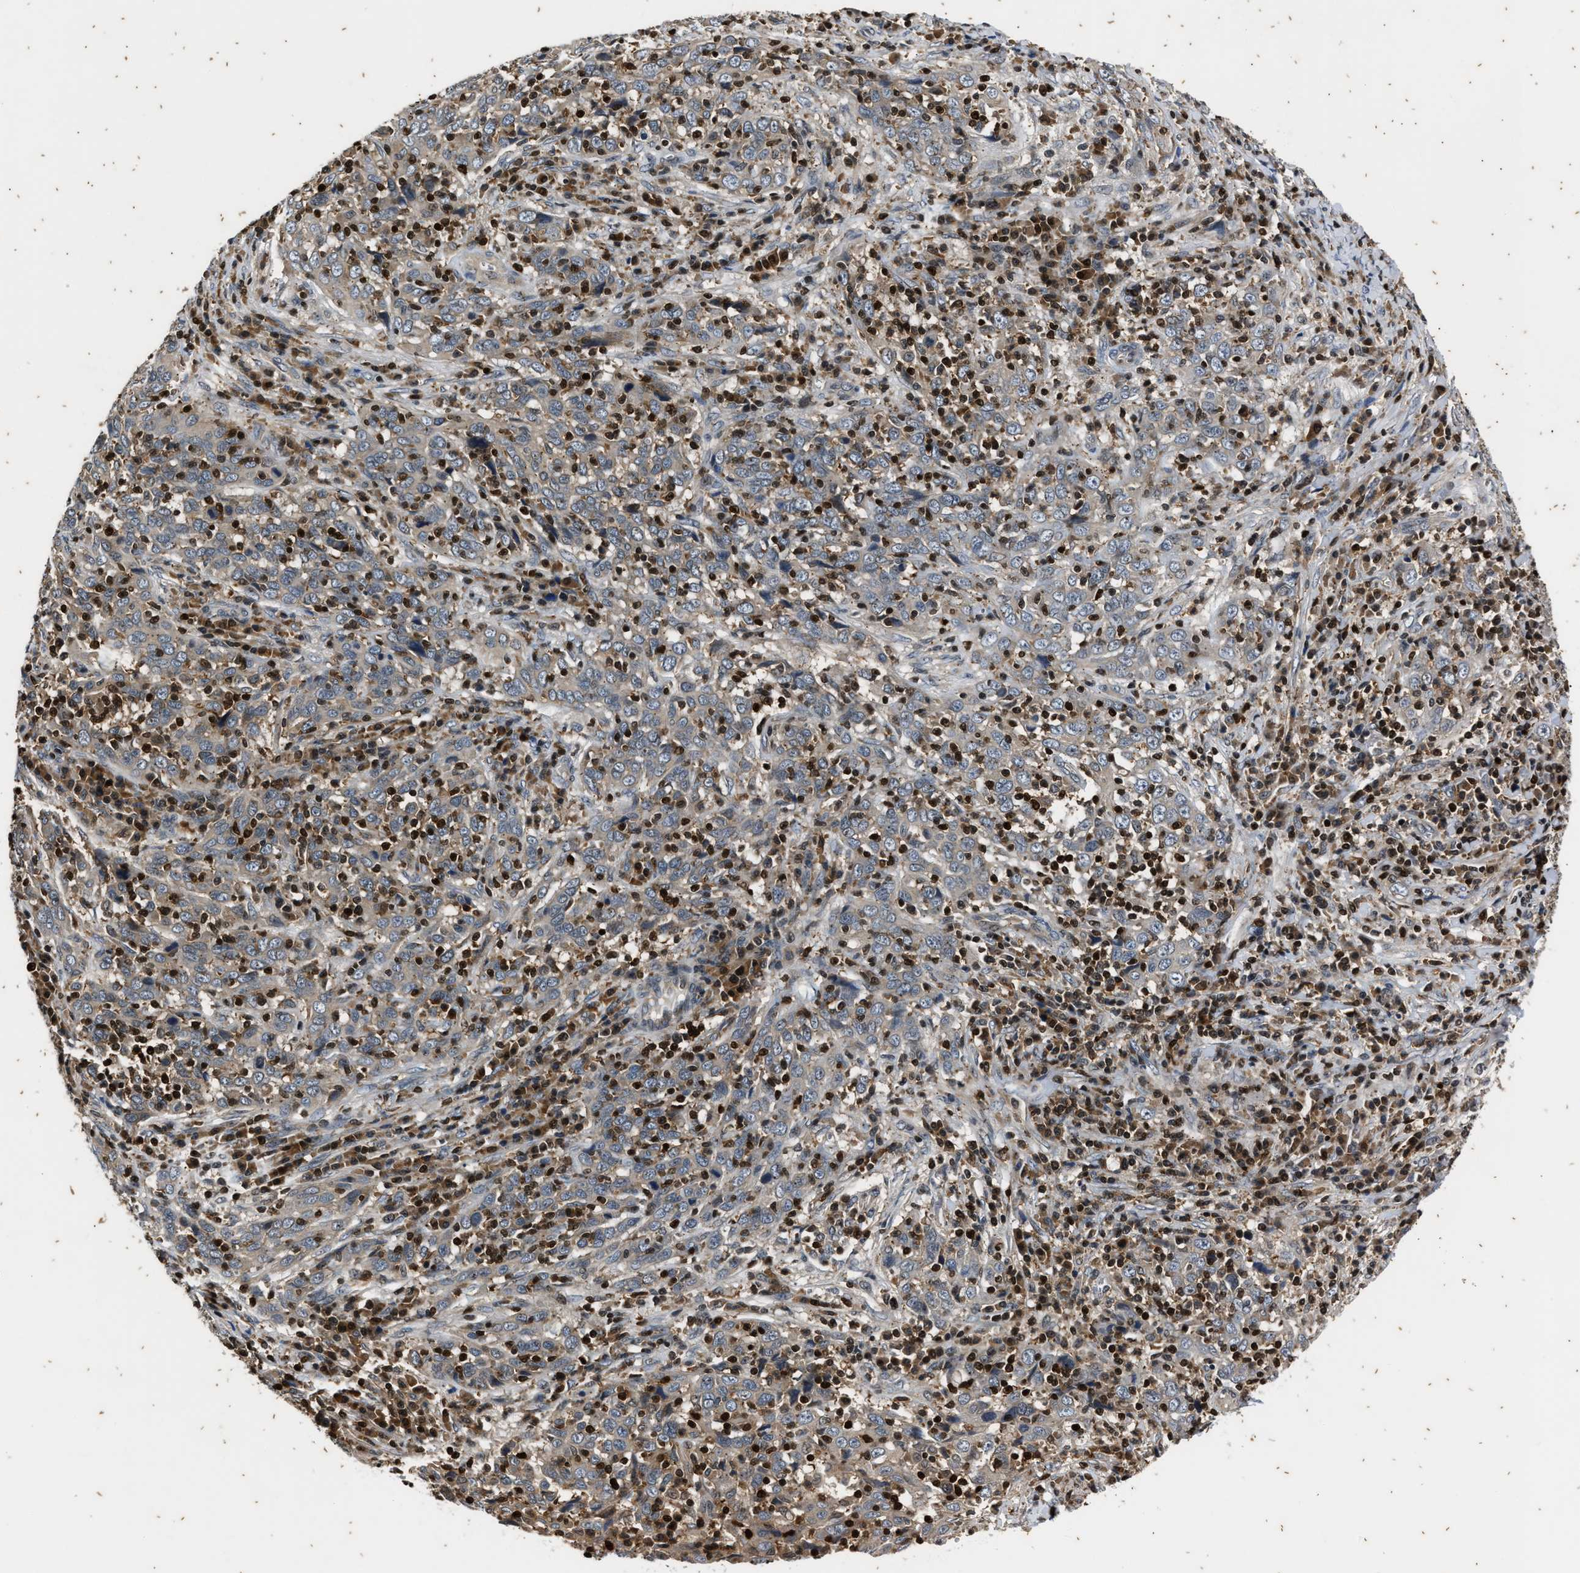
{"staining": {"intensity": "weak", "quantity": "25%-75%", "location": "cytoplasmic/membranous"}, "tissue": "cervical cancer", "cell_type": "Tumor cells", "image_type": "cancer", "snomed": [{"axis": "morphology", "description": "Squamous cell carcinoma, NOS"}, {"axis": "topography", "description": "Cervix"}], "caption": "Immunohistochemical staining of cervical cancer demonstrates weak cytoplasmic/membranous protein expression in about 25%-75% of tumor cells. (brown staining indicates protein expression, while blue staining denotes nuclei).", "gene": "PTPN7", "patient": {"sex": "female", "age": 46}}